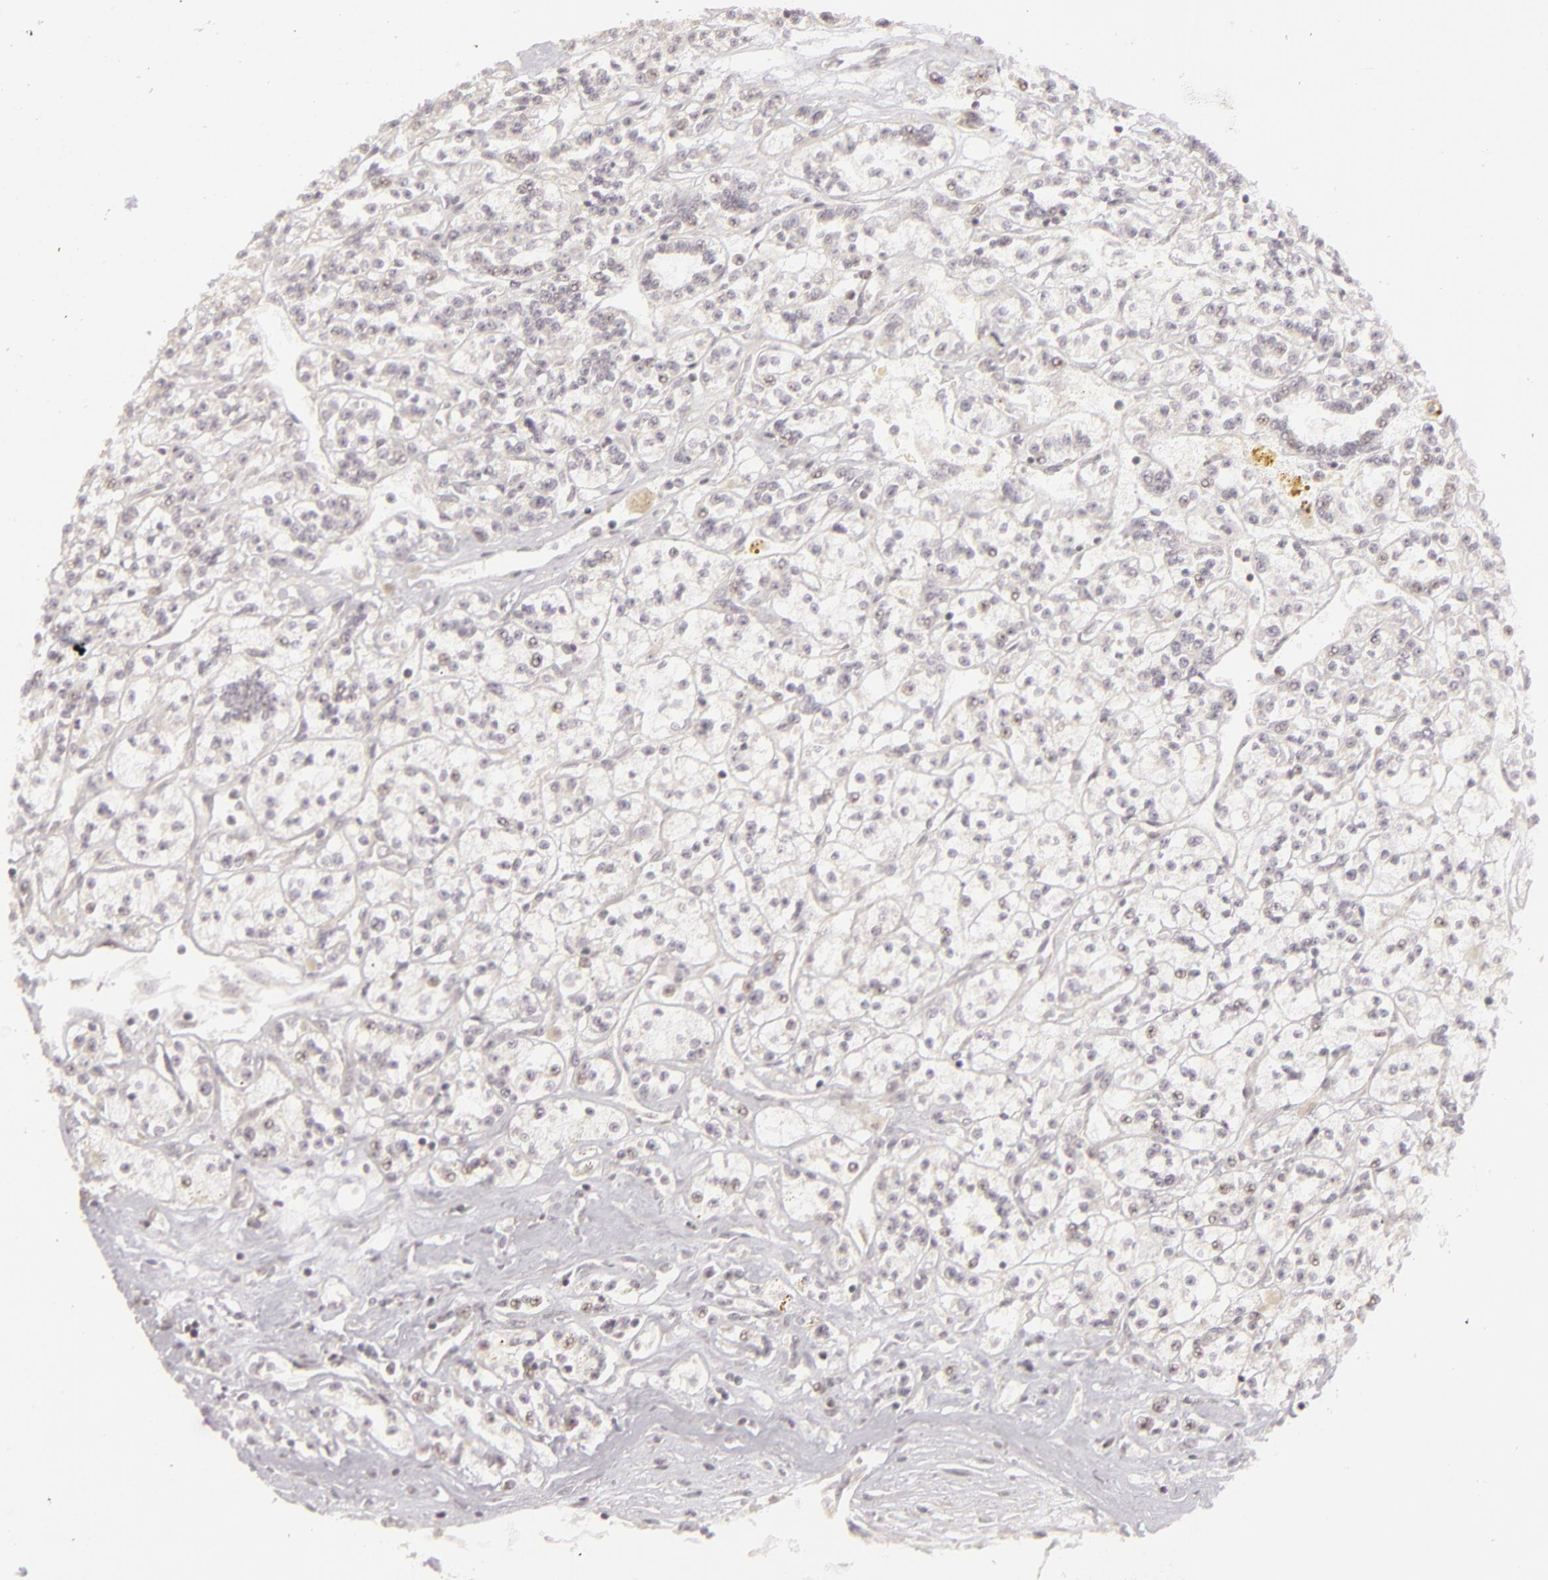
{"staining": {"intensity": "negative", "quantity": "none", "location": "none"}, "tissue": "renal cancer", "cell_type": "Tumor cells", "image_type": "cancer", "snomed": [{"axis": "morphology", "description": "Adenocarcinoma, NOS"}, {"axis": "topography", "description": "Kidney"}], "caption": "High magnification brightfield microscopy of adenocarcinoma (renal) stained with DAB (3,3'-diaminobenzidine) (brown) and counterstained with hematoxylin (blue): tumor cells show no significant expression.", "gene": "SIX1", "patient": {"sex": "female", "age": 76}}